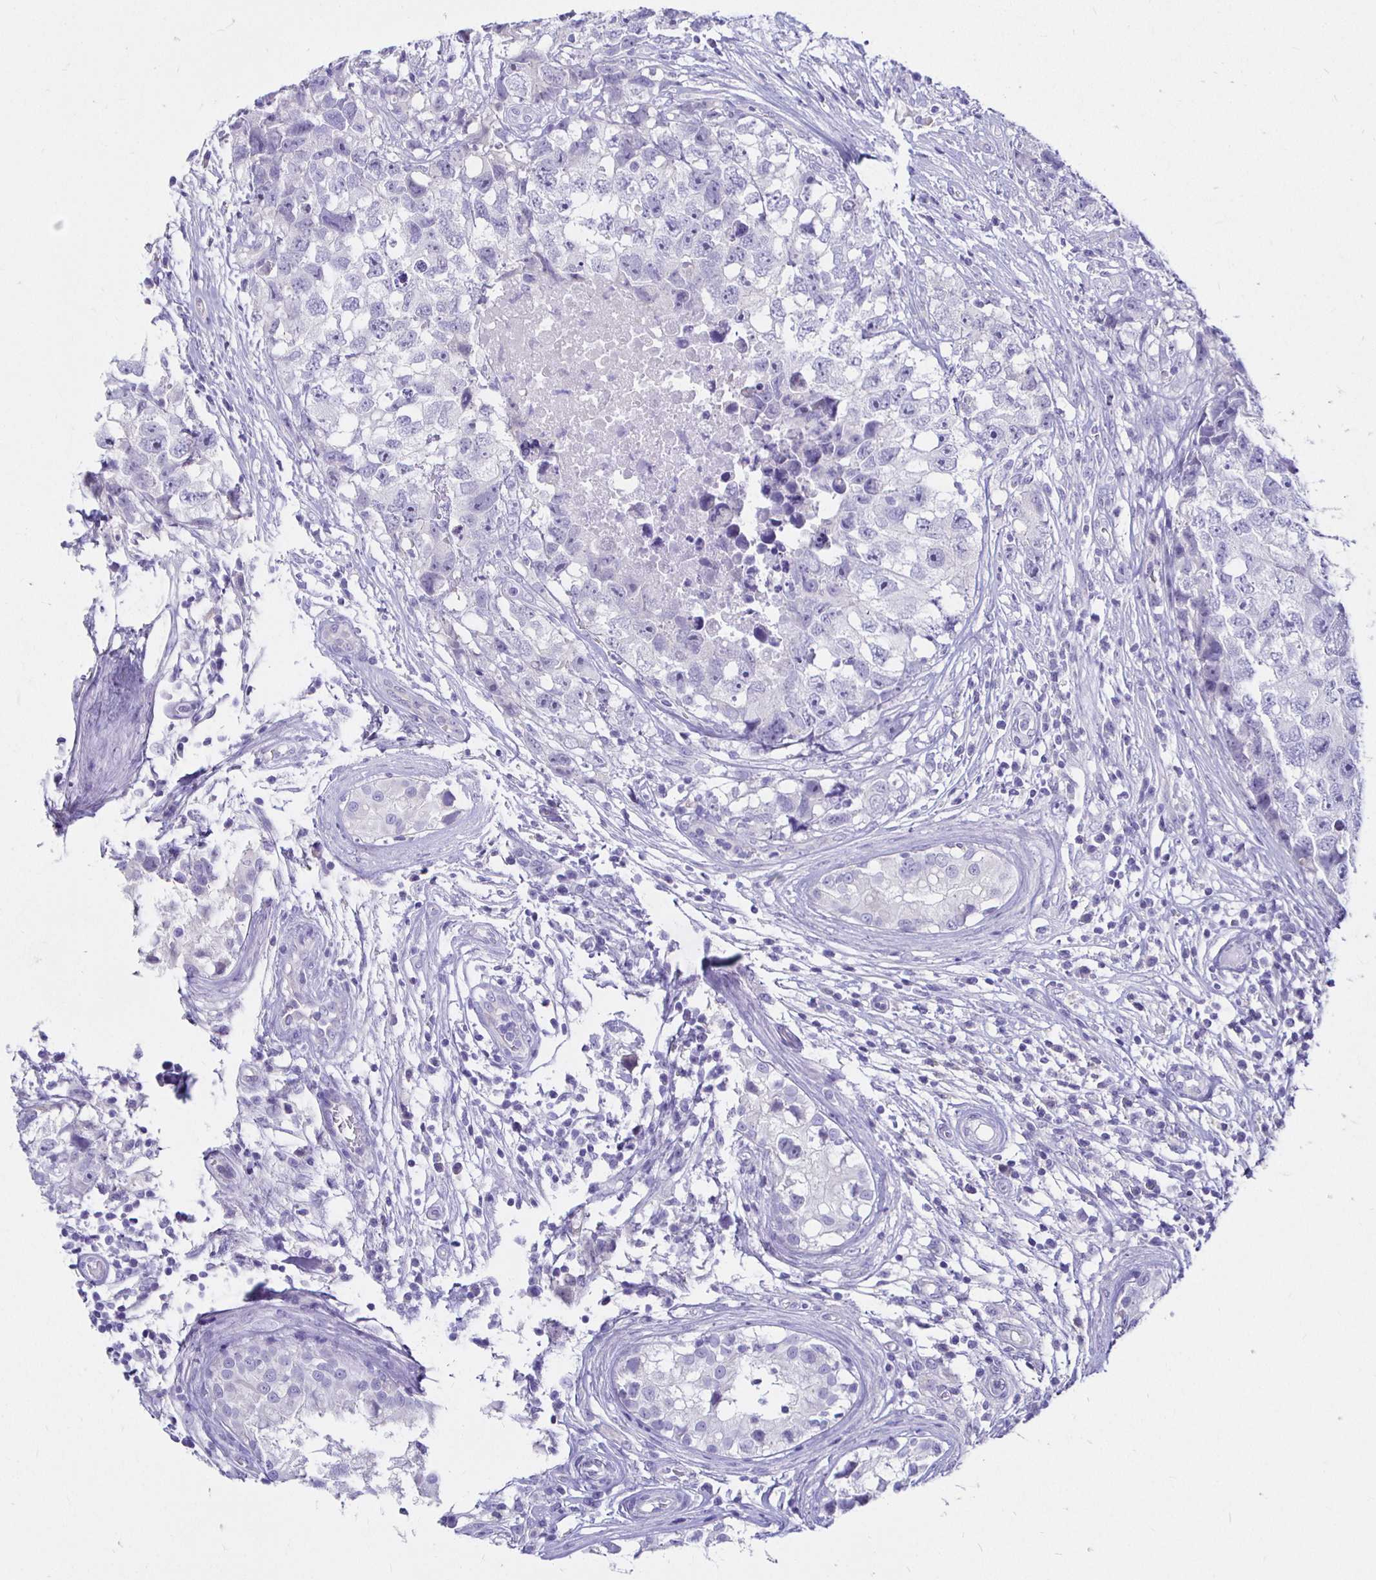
{"staining": {"intensity": "negative", "quantity": "none", "location": "none"}, "tissue": "testis cancer", "cell_type": "Tumor cells", "image_type": "cancer", "snomed": [{"axis": "morphology", "description": "Carcinoma, Embryonal, NOS"}, {"axis": "topography", "description": "Testis"}], "caption": "A histopathology image of human embryonal carcinoma (testis) is negative for staining in tumor cells.", "gene": "UMOD", "patient": {"sex": "male", "age": 22}}